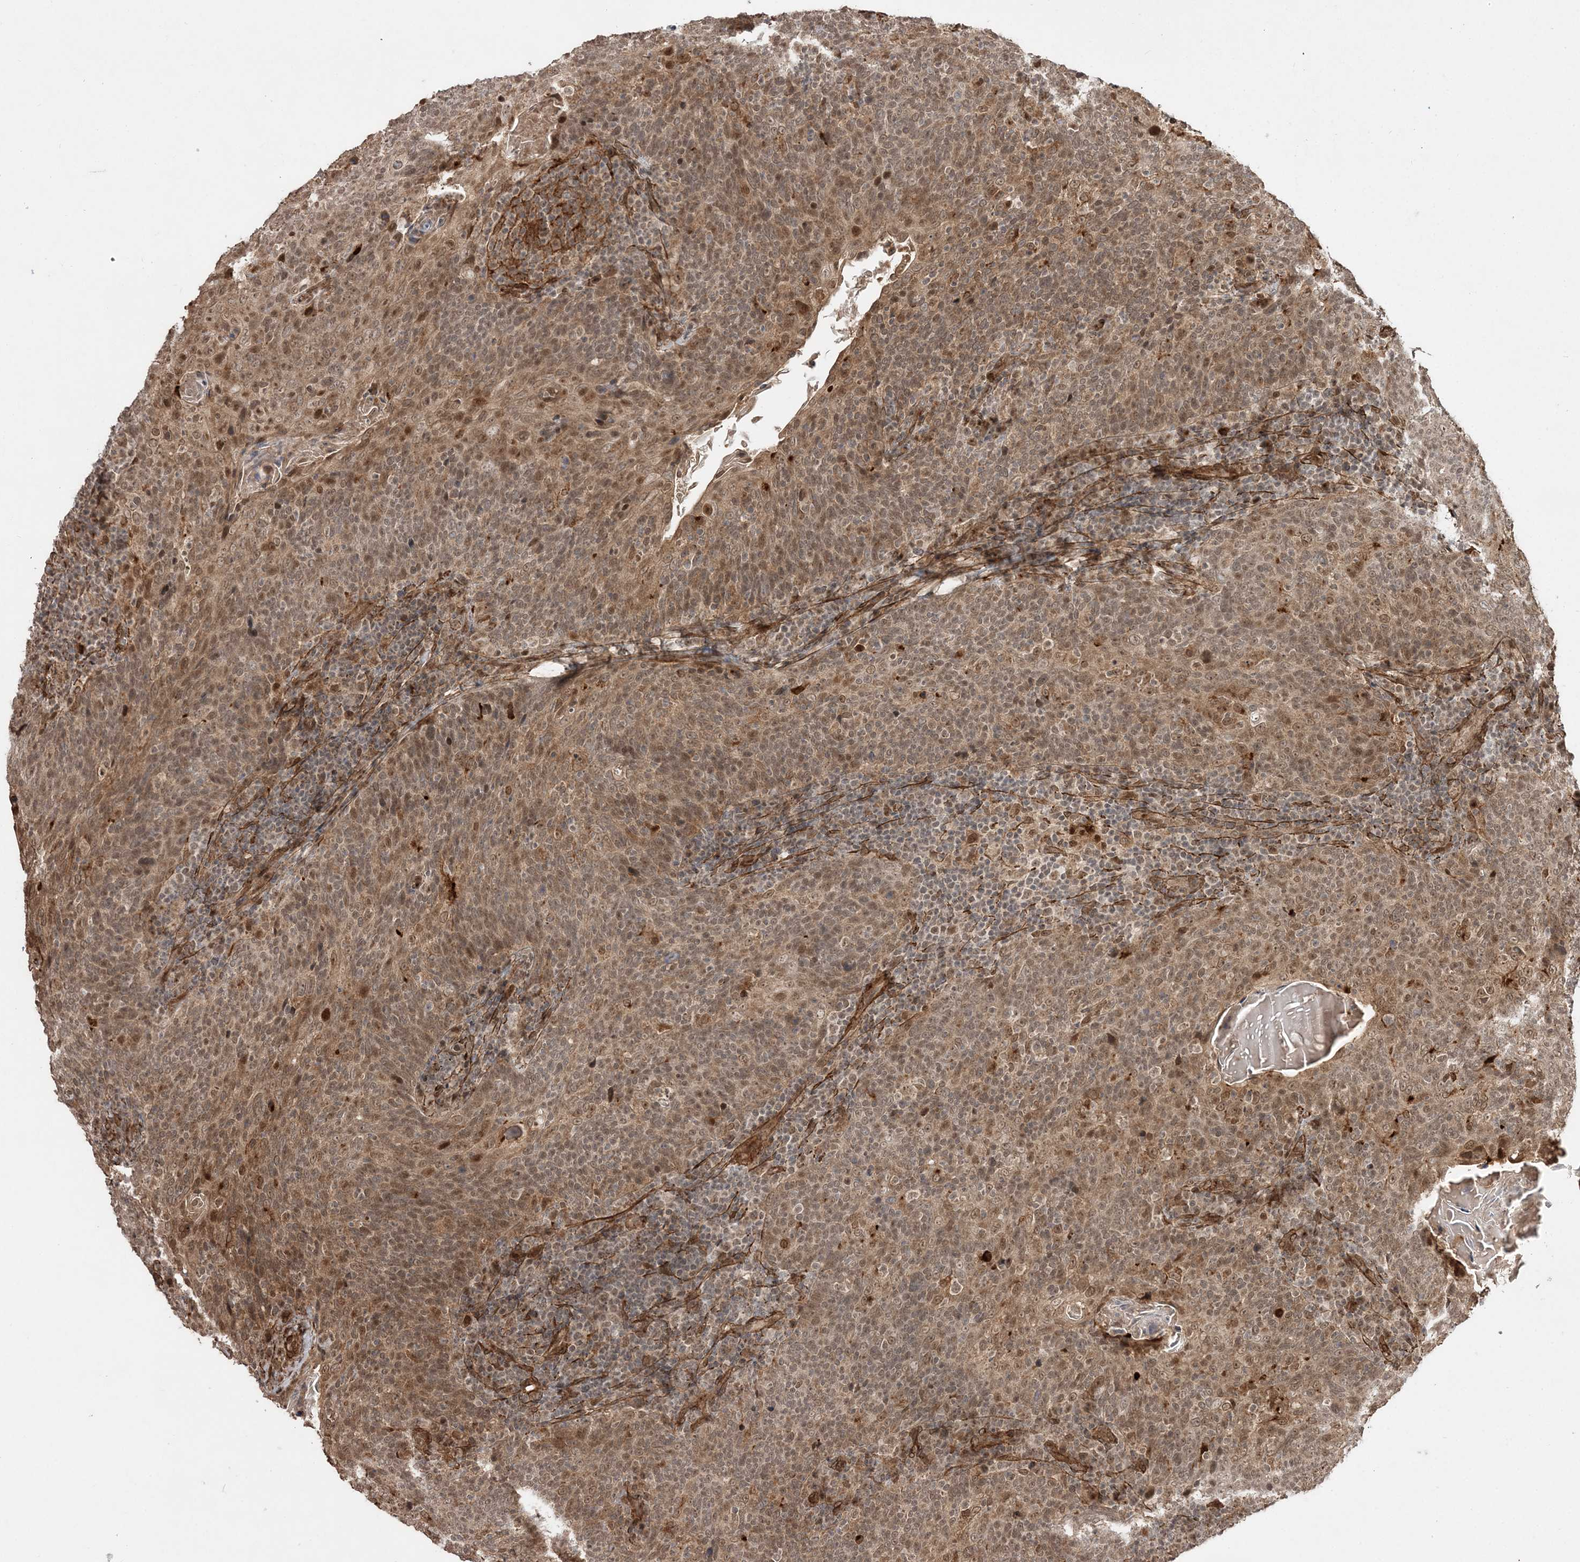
{"staining": {"intensity": "moderate", "quantity": ">75%", "location": "cytoplasmic/membranous,nuclear"}, "tissue": "head and neck cancer", "cell_type": "Tumor cells", "image_type": "cancer", "snomed": [{"axis": "morphology", "description": "Squamous cell carcinoma, NOS"}, {"axis": "morphology", "description": "Squamous cell carcinoma, metastatic, NOS"}, {"axis": "topography", "description": "Lymph node"}, {"axis": "topography", "description": "Head-Neck"}], "caption": "Metastatic squamous cell carcinoma (head and neck) stained with a protein marker shows moderate staining in tumor cells.", "gene": "ETAA1", "patient": {"sex": "male", "age": 62}}